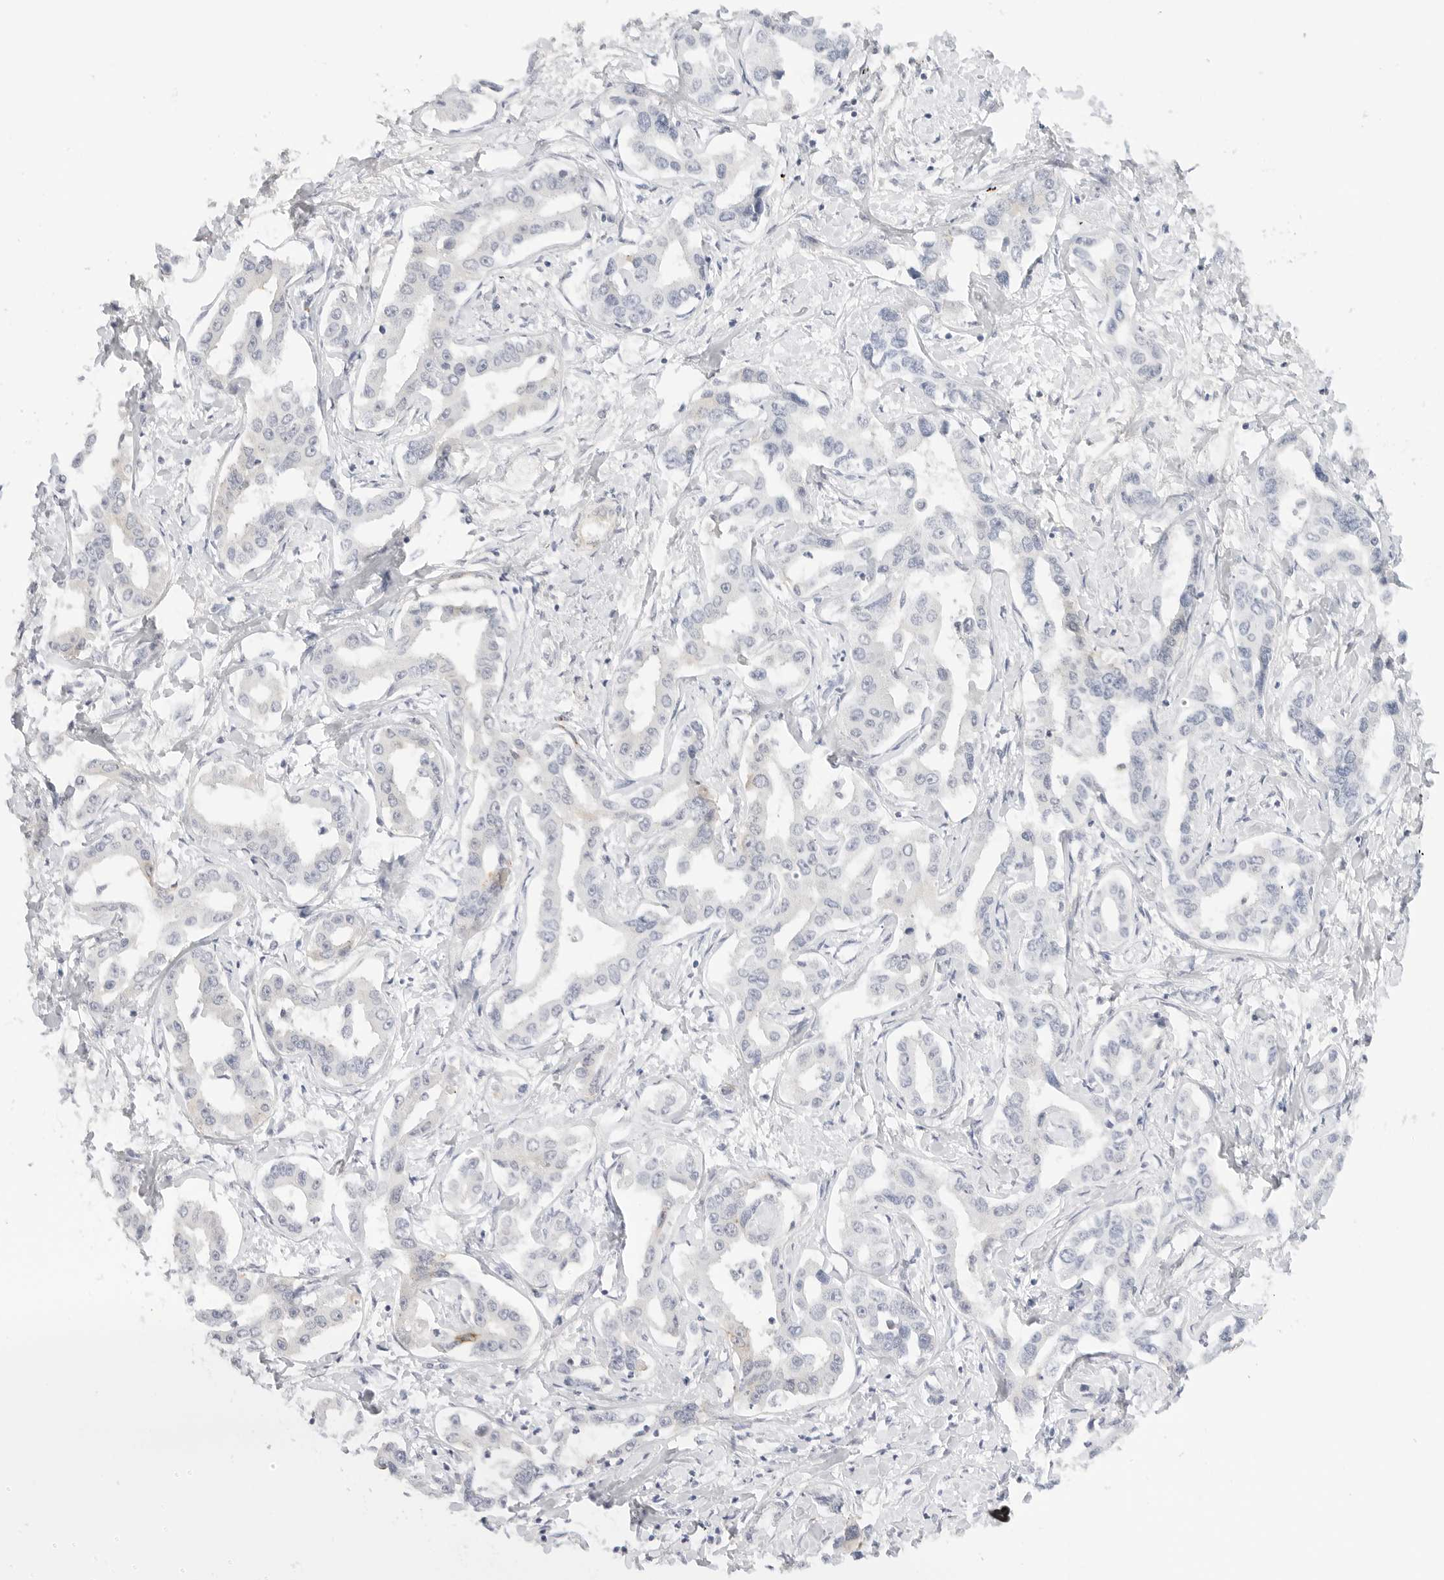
{"staining": {"intensity": "negative", "quantity": "none", "location": "none"}, "tissue": "liver cancer", "cell_type": "Tumor cells", "image_type": "cancer", "snomed": [{"axis": "morphology", "description": "Cholangiocarcinoma"}, {"axis": "topography", "description": "Liver"}], "caption": "This photomicrograph is of cholangiocarcinoma (liver) stained with IHC to label a protein in brown with the nuclei are counter-stained blue. There is no positivity in tumor cells.", "gene": "PCDH19", "patient": {"sex": "male", "age": 59}}